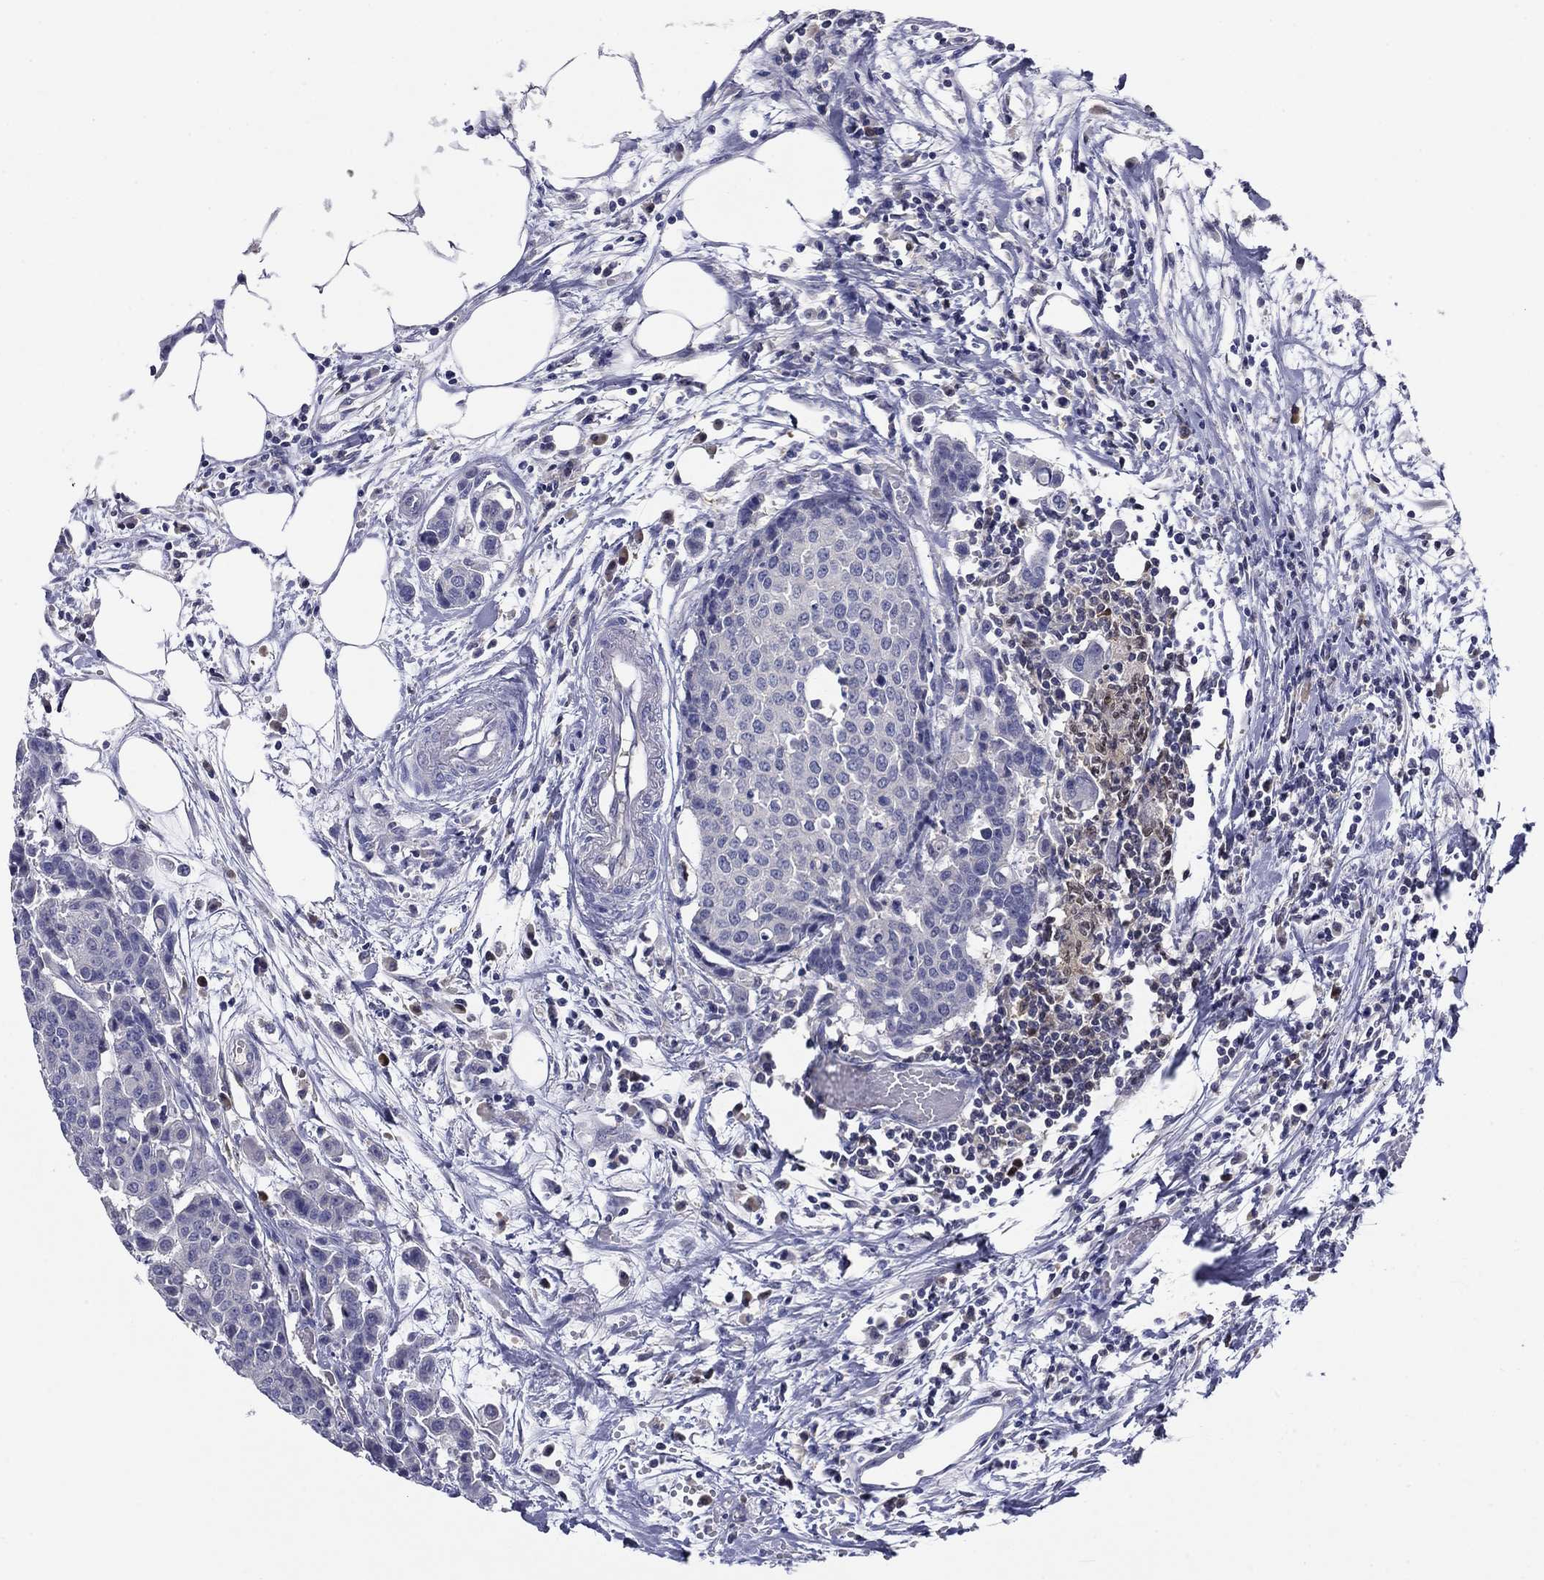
{"staining": {"intensity": "negative", "quantity": "none", "location": "none"}, "tissue": "carcinoid", "cell_type": "Tumor cells", "image_type": "cancer", "snomed": [{"axis": "morphology", "description": "Carcinoid, malignant, NOS"}, {"axis": "topography", "description": "Colon"}], "caption": "Immunohistochemistry photomicrograph of neoplastic tissue: malignant carcinoid stained with DAB (3,3'-diaminobenzidine) demonstrates no significant protein staining in tumor cells.", "gene": "POU2F2", "patient": {"sex": "male", "age": 81}}